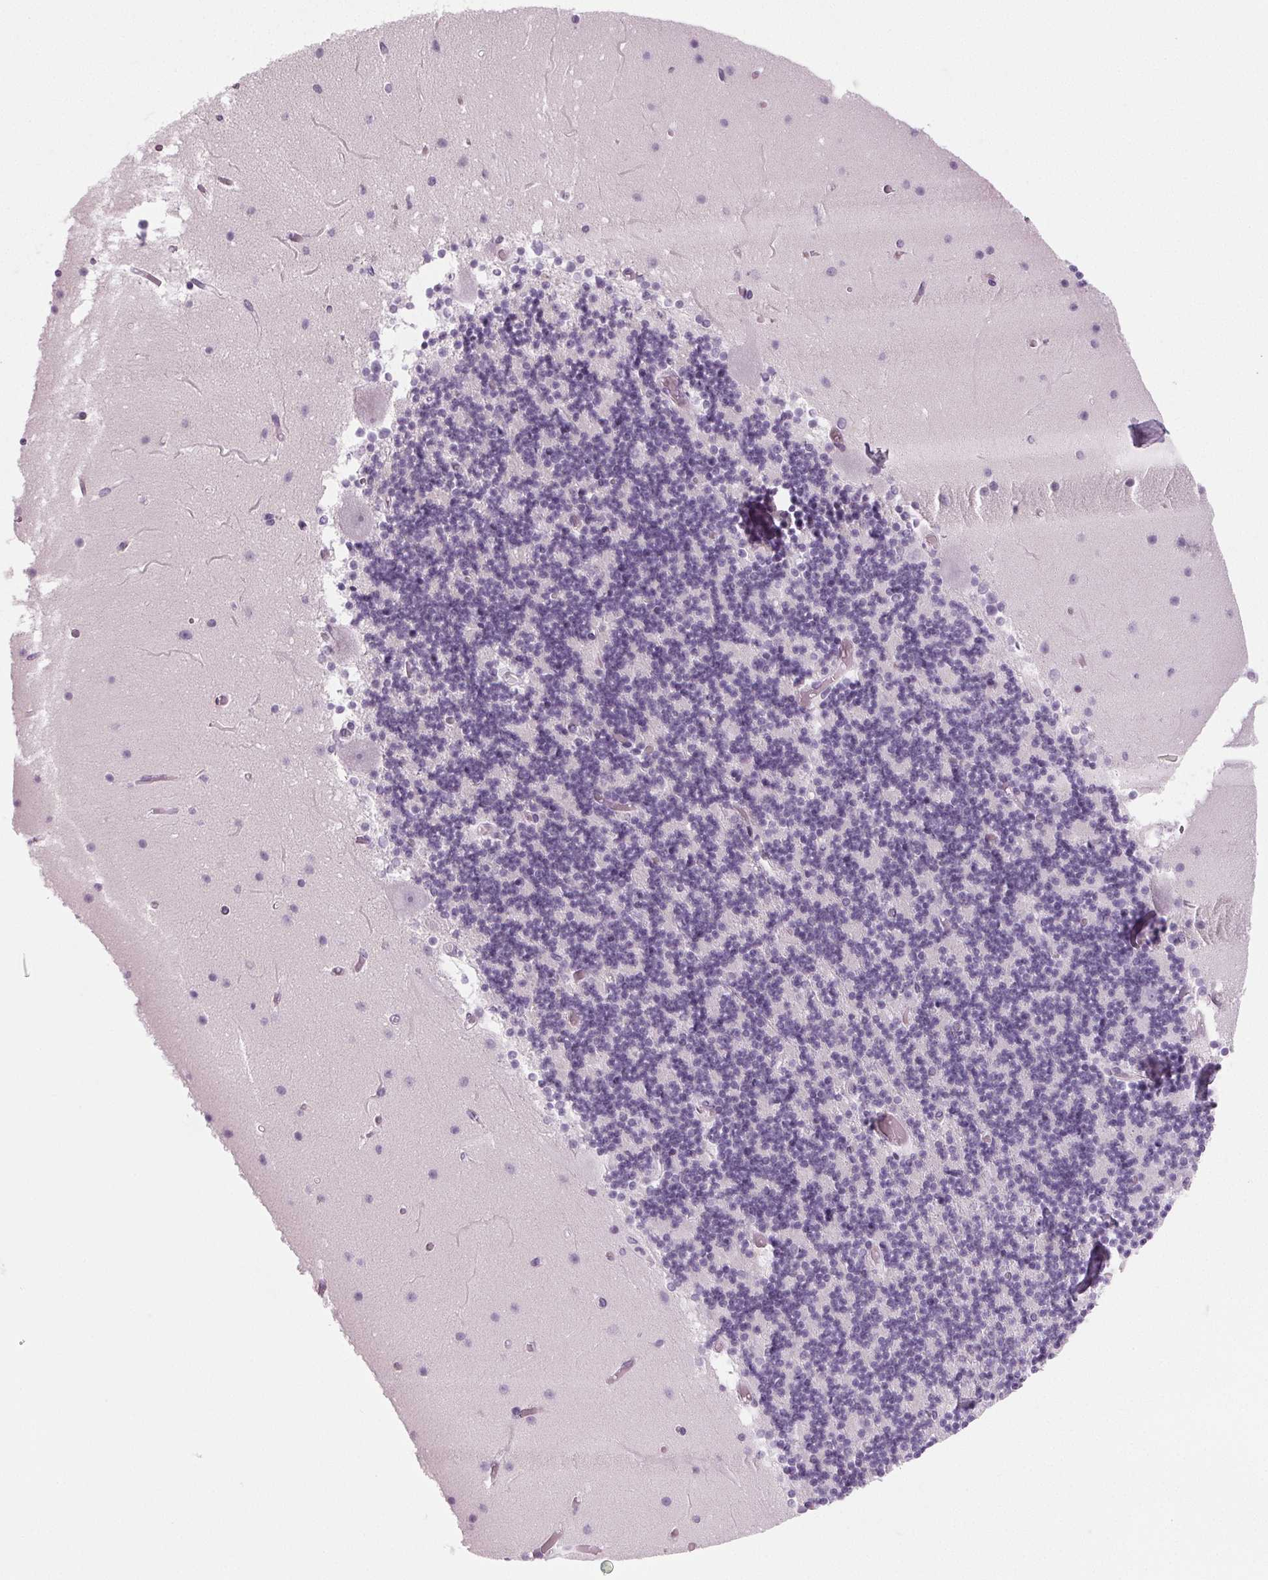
{"staining": {"intensity": "negative", "quantity": "none", "location": "none"}, "tissue": "cerebellum", "cell_type": "Cells in granular layer", "image_type": "normal", "snomed": [{"axis": "morphology", "description": "Normal tissue, NOS"}, {"axis": "topography", "description": "Cerebellum"}], "caption": "A histopathology image of cerebellum stained for a protein reveals no brown staining in cells in granular layer.", "gene": "IGF2BP1", "patient": {"sex": "female", "age": 28}}